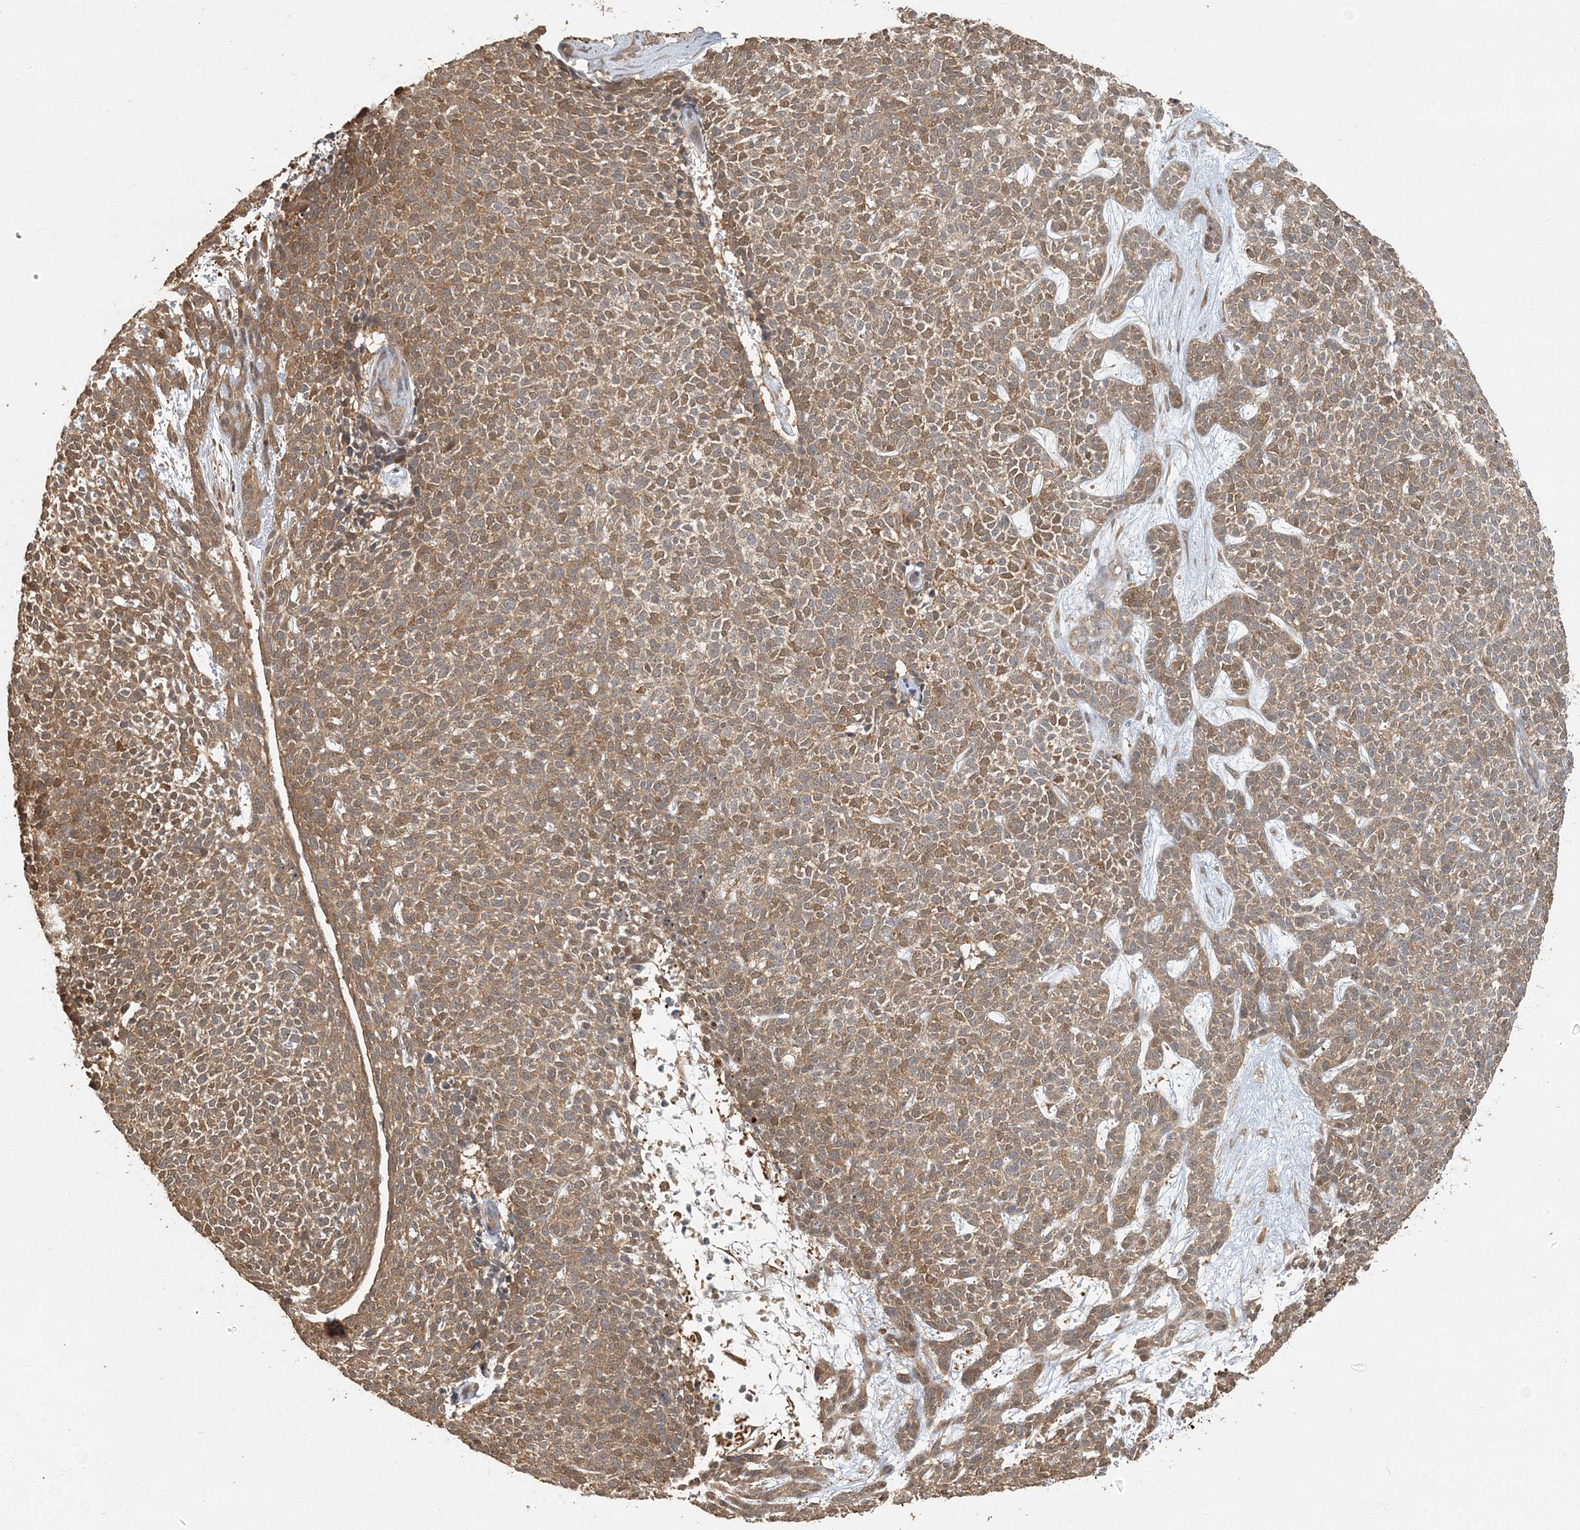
{"staining": {"intensity": "moderate", "quantity": ">75%", "location": "cytoplasmic/membranous"}, "tissue": "skin cancer", "cell_type": "Tumor cells", "image_type": "cancer", "snomed": [{"axis": "morphology", "description": "Basal cell carcinoma"}, {"axis": "topography", "description": "Skin"}], "caption": "Tumor cells show medium levels of moderate cytoplasmic/membranous staining in about >75% of cells in skin cancer.", "gene": "AK9", "patient": {"sex": "female", "age": 84}}